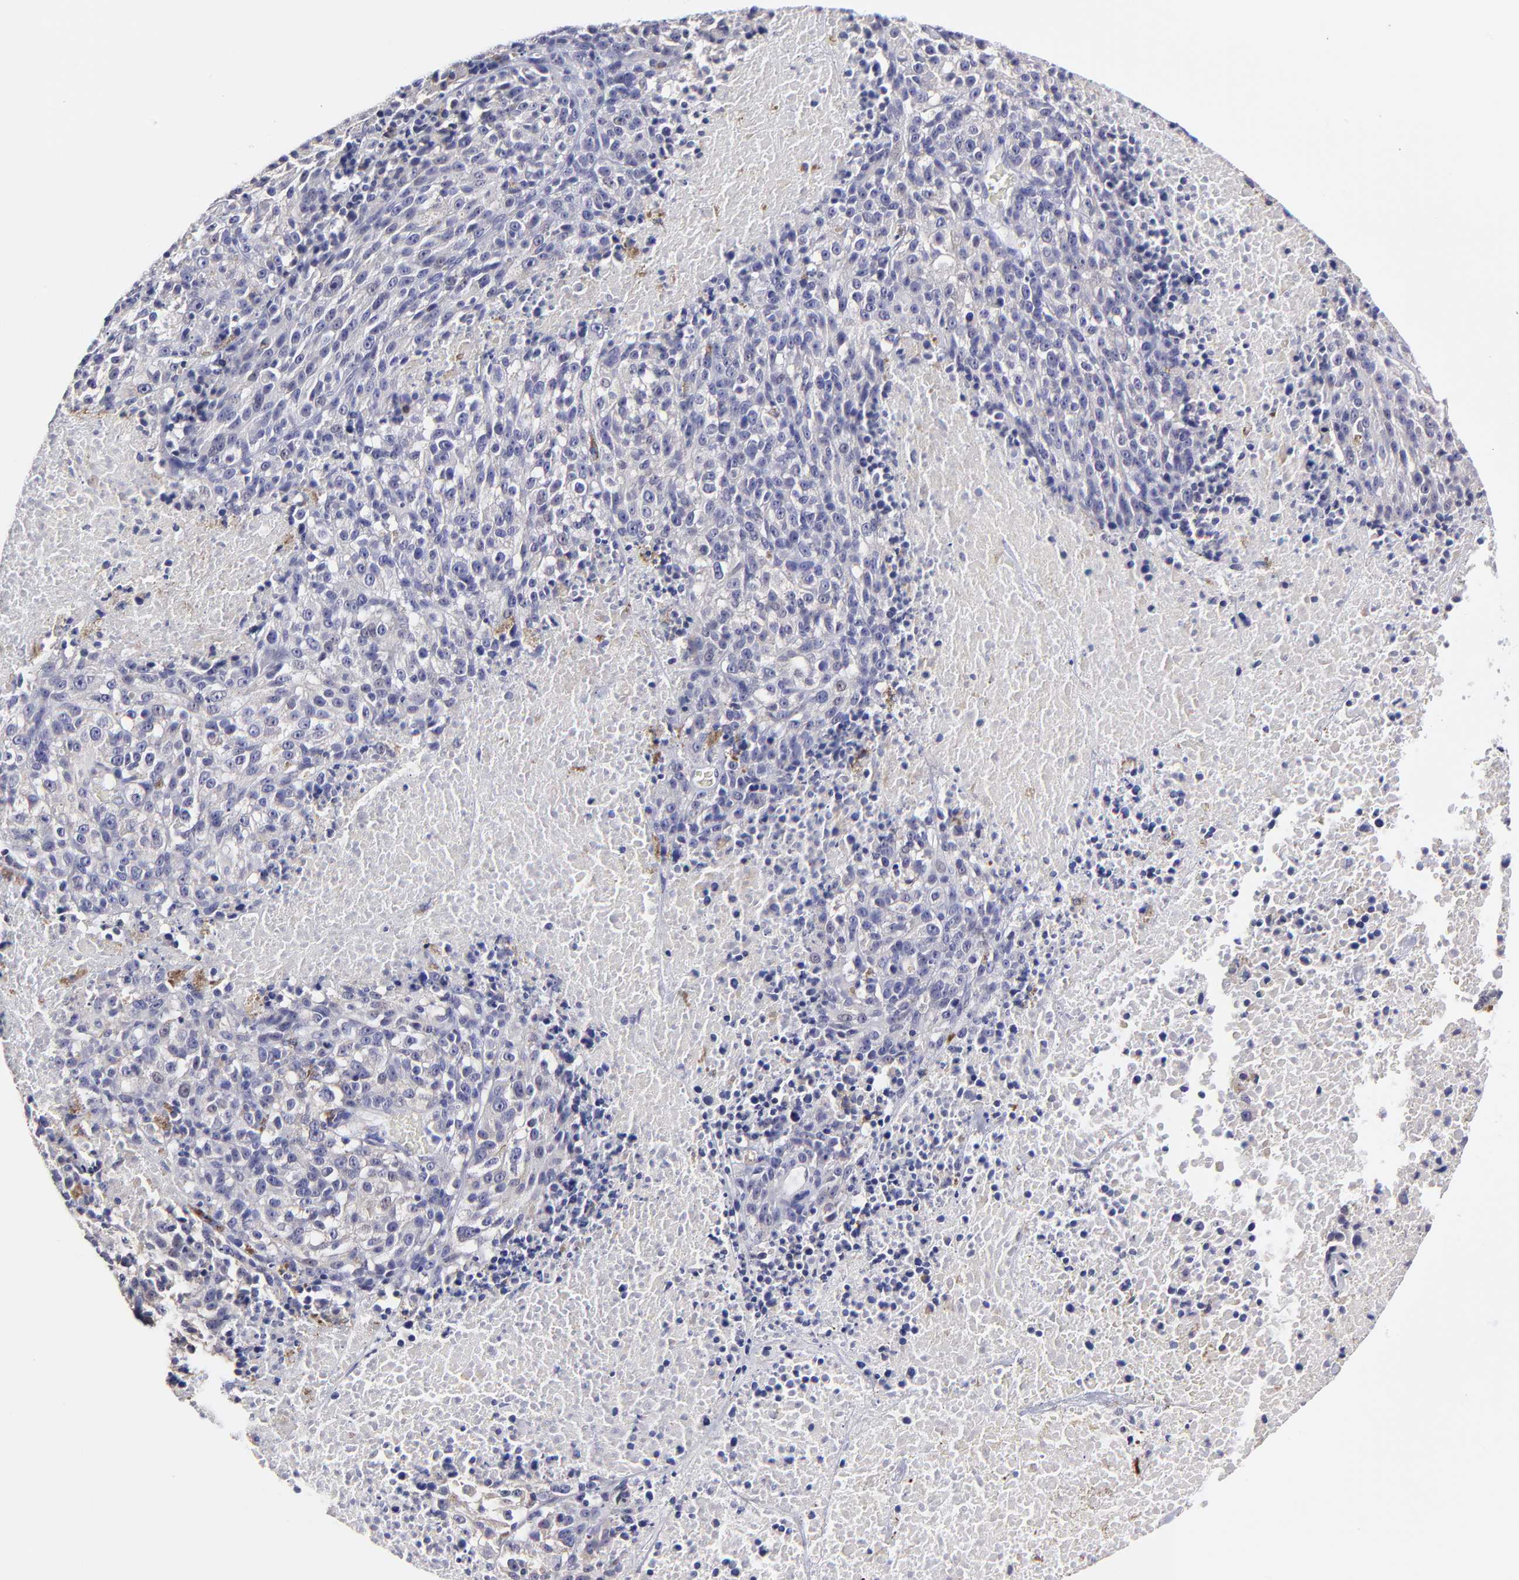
{"staining": {"intensity": "negative", "quantity": "none", "location": "none"}, "tissue": "melanoma", "cell_type": "Tumor cells", "image_type": "cancer", "snomed": [{"axis": "morphology", "description": "Malignant melanoma, Metastatic site"}, {"axis": "topography", "description": "Cerebral cortex"}], "caption": "Melanoma stained for a protein using IHC reveals no positivity tumor cells.", "gene": "BTG2", "patient": {"sex": "female", "age": 52}}